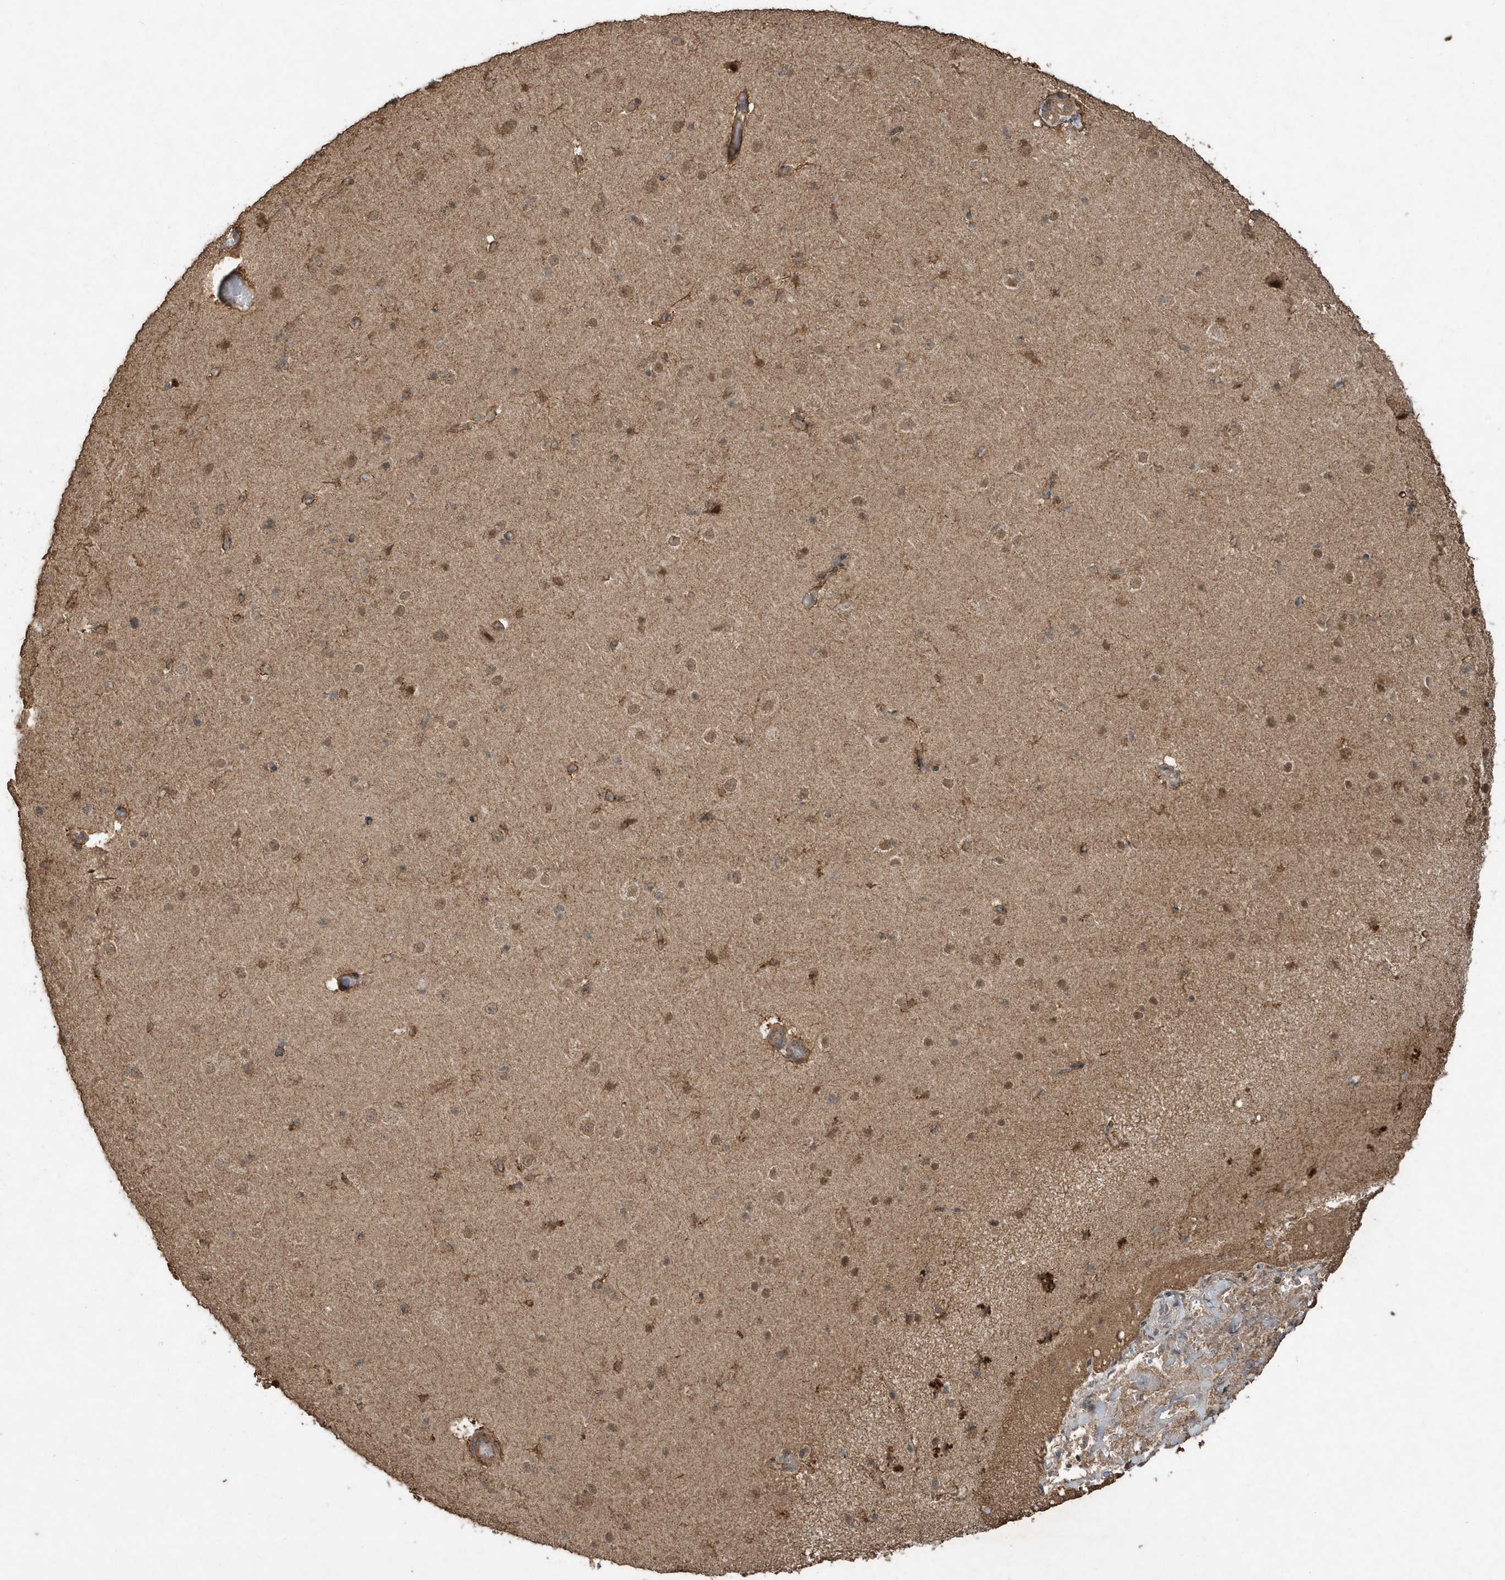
{"staining": {"intensity": "moderate", "quantity": ">75%", "location": "cytoplasmic/membranous,nuclear"}, "tissue": "cerebral cortex", "cell_type": "Endothelial cells", "image_type": "normal", "snomed": [{"axis": "morphology", "description": "Normal tissue, NOS"}, {"axis": "topography", "description": "Cerebral cortex"}], "caption": "Protein expression by immunohistochemistry displays moderate cytoplasmic/membranous,nuclear staining in about >75% of endothelial cells in normal cerebral cortex.", "gene": "PAXBP1", "patient": {"sex": "male", "age": 34}}